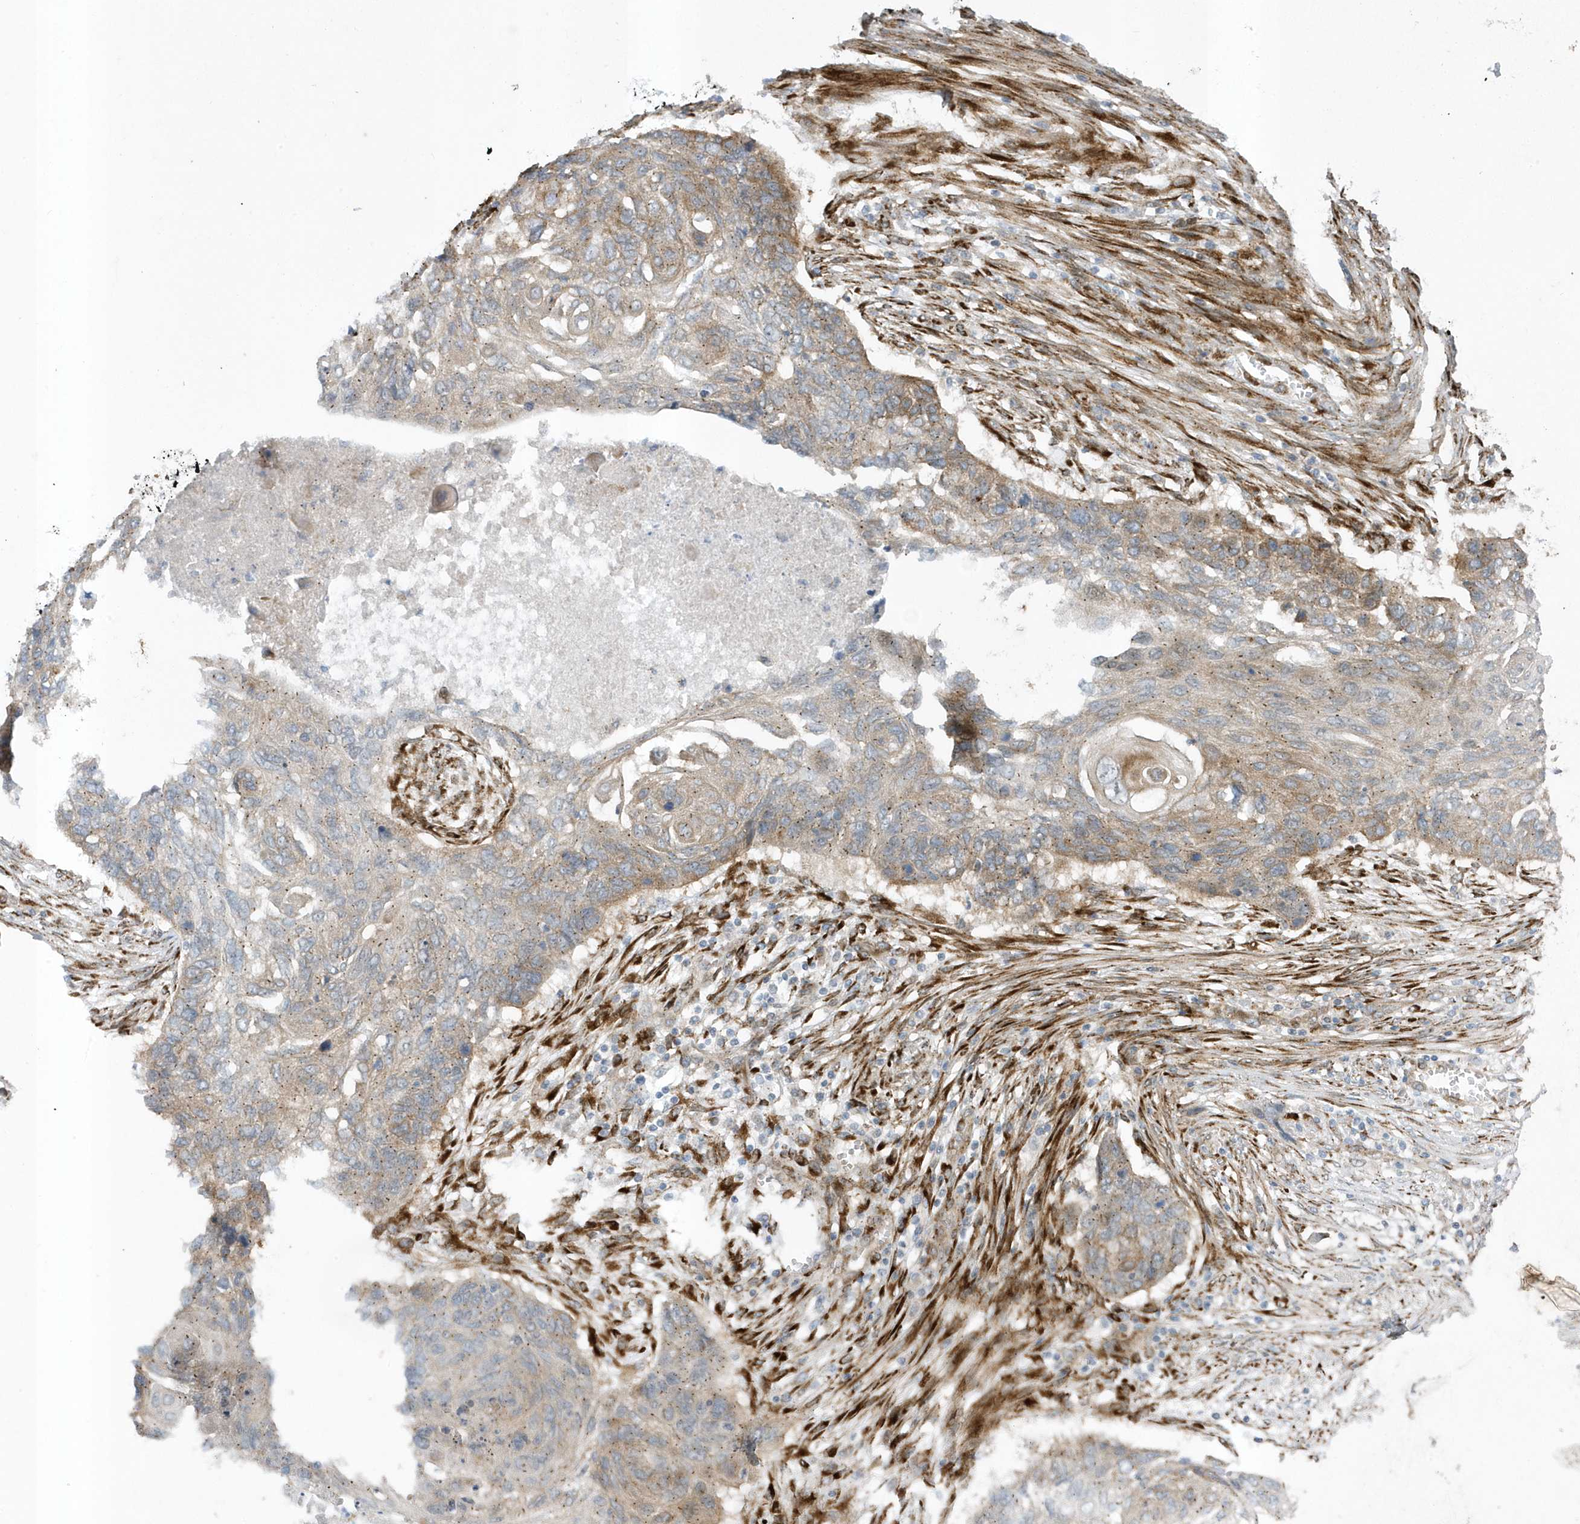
{"staining": {"intensity": "moderate", "quantity": "<25%", "location": "cytoplasmic/membranous"}, "tissue": "lung cancer", "cell_type": "Tumor cells", "image_type": "cancer", "snomed": [{"axis": "morphology", "description": "Squamous cell carcinoma, NOS"}, {"axis": "topography", "description": "Lung"}], "caption": "Moderate cytoplasmic/membranous protein expression is present in approximately <25% of tumor cells in squamous cell carcinoma (lung).", "gene": "FAM98A", "patient": {"sex": "female", "age": 63}}